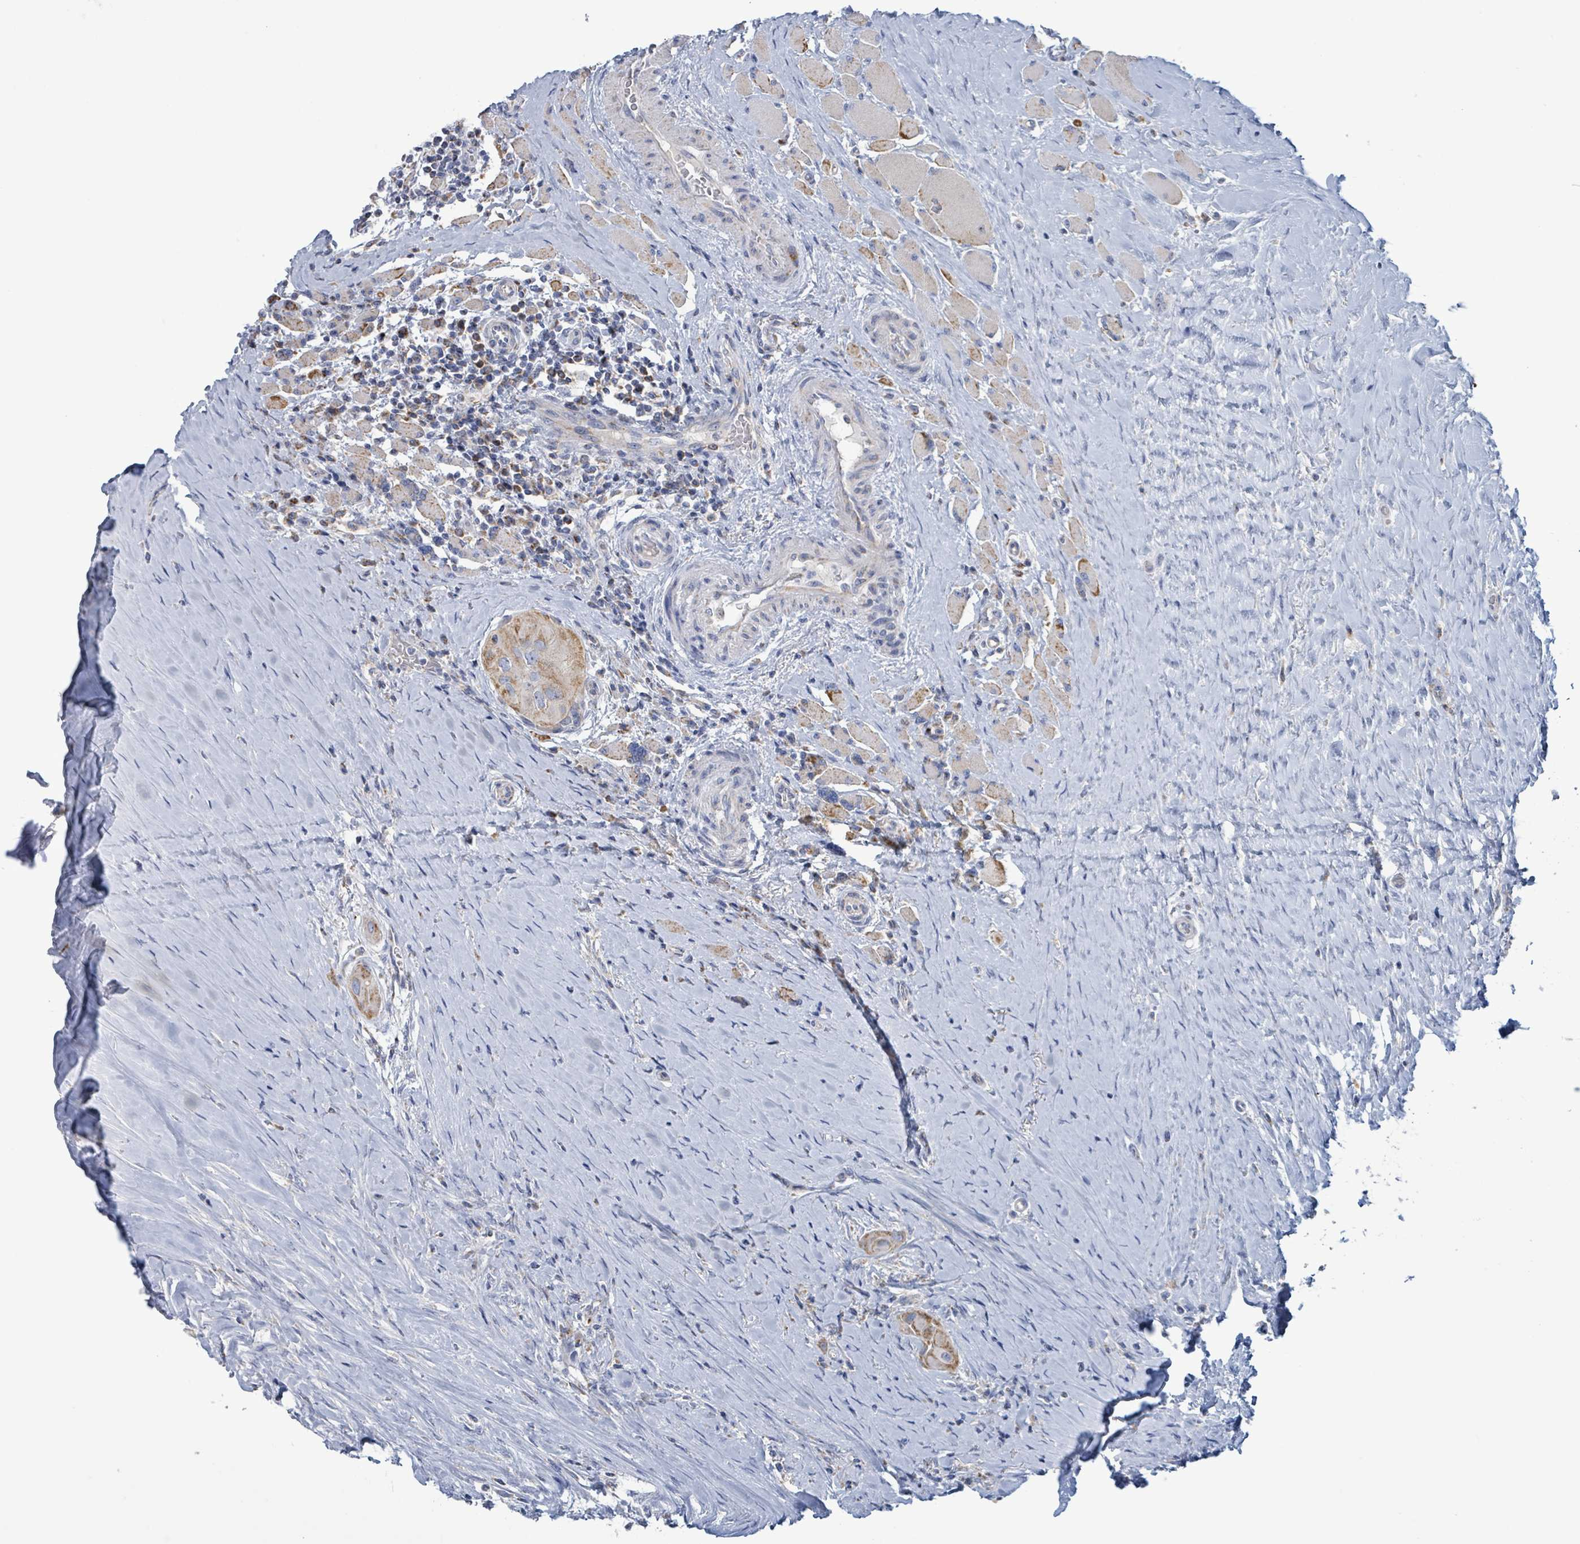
{"staining": {"intensity": "moderate", "quantity": "<25%", "location": "cytoplasmic/membranous"}, "tissue": "thyroid cancer", "cell_type": "Tumor cells", "image_type": "cancer", "snomed": [{"axis": "morphology", "description": "Papillary adenocarcinoma, NOS"}, {"axis": "topography", "description": "Thyroid gland"}], "caption": "Tumor cells exhibit low levels of moderate cytoplasmic/membranous expression in approximately <25% of cells in human thyroid cancer. (DAB (3,3'-diaminobenzidine) IHC, brown staining for protein, blue staining for nuclei).", "gene": "AKR1C4", "patient": {"sex": "female", "age": 59}}